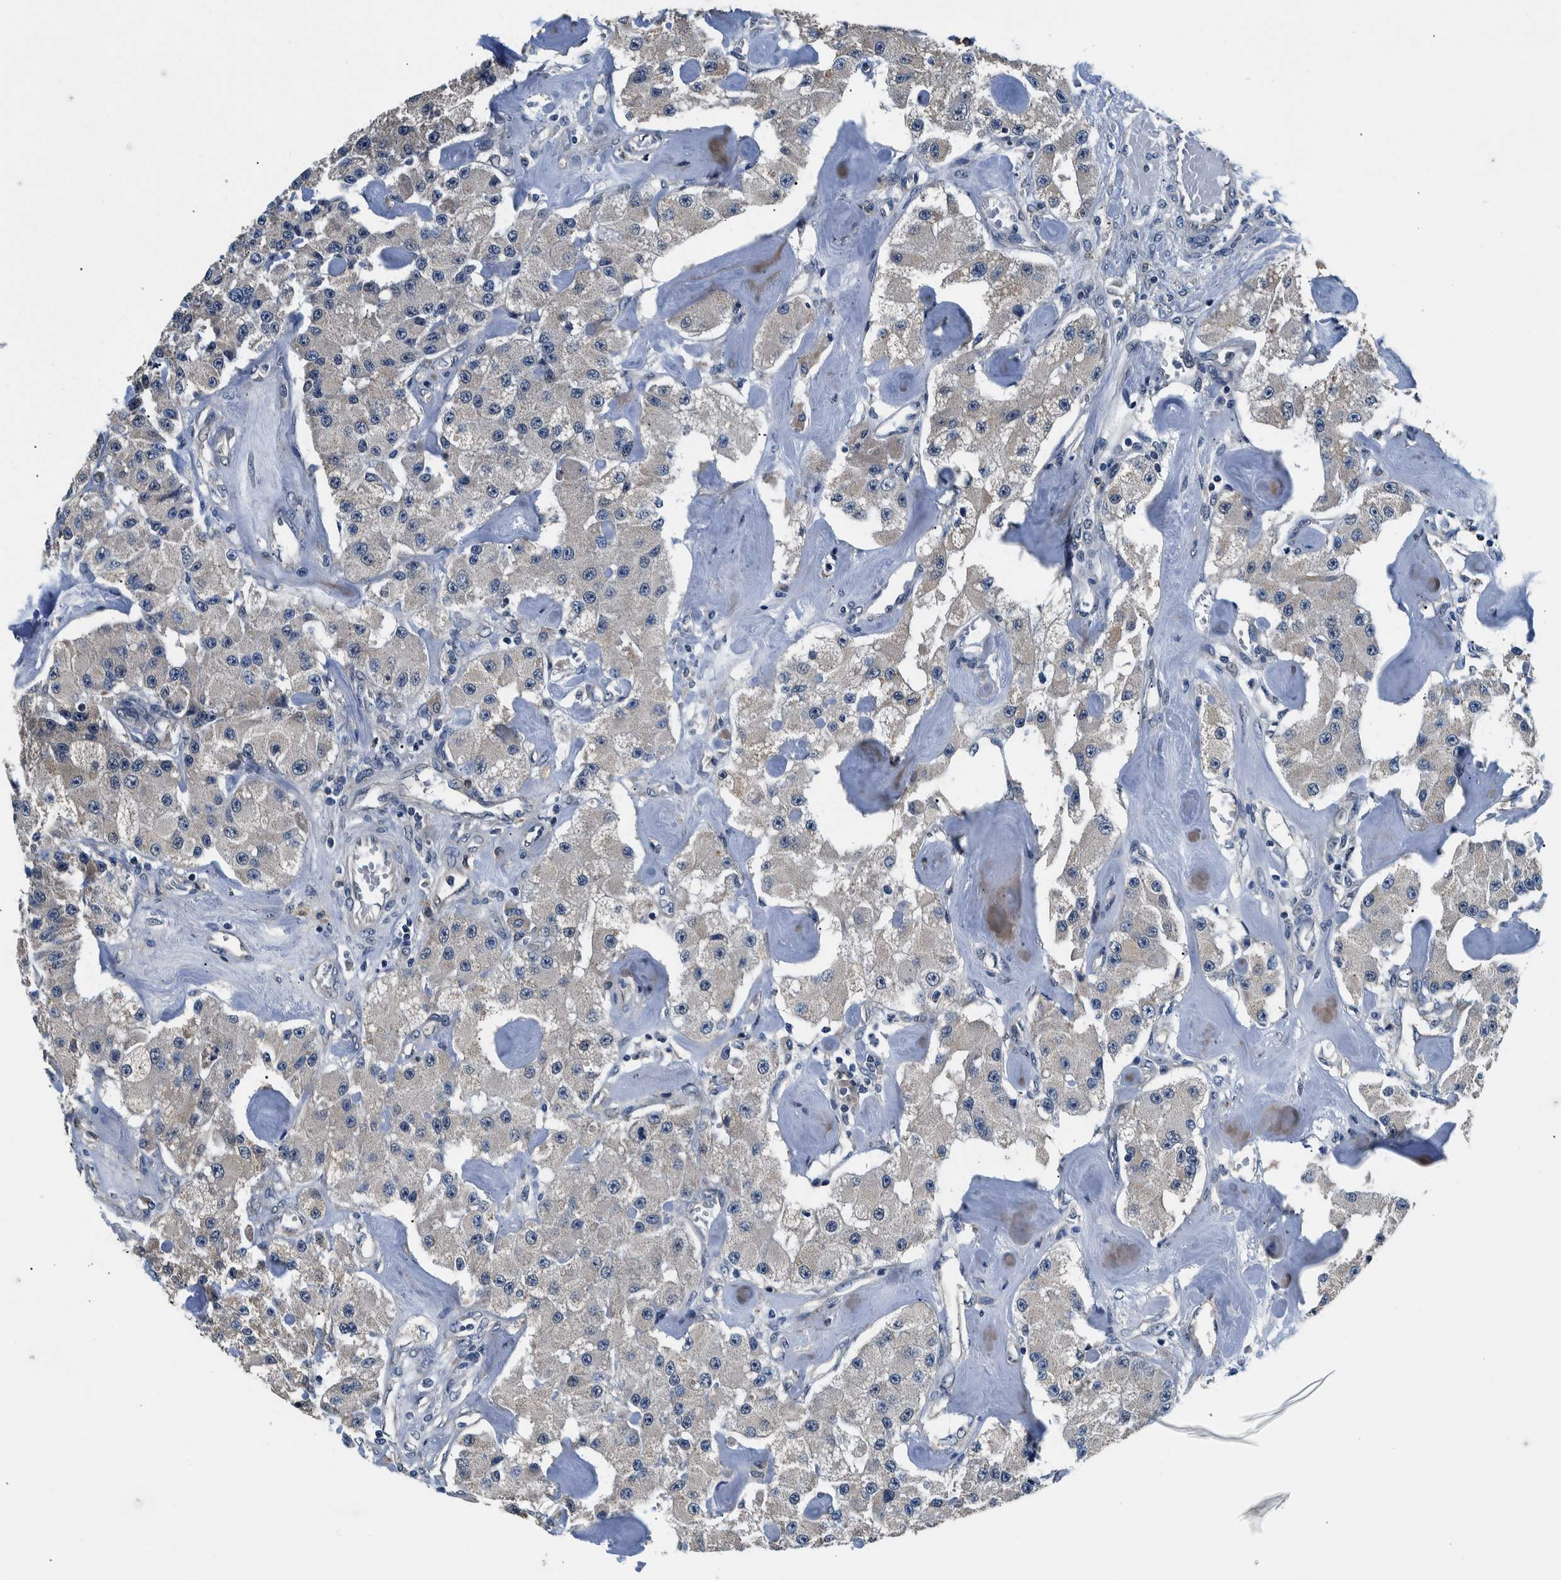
{"staining": {"intensity": "negative", "quantity": "none", "location": "none"}, "tissue": "carcinoid", "cell_type": "Tumor cells", "image_type": "cancer", "snomed": [{"axis": "morphology", "description": "Carcinoid, malignant, NOS"}, {"axis": "topography", "description": "Pancreas"}], "caption": "Tumor cells show no significant protein expression in carcinoid.", "gene": "NIBAN2", "patient": {"sex": "male", "age": 41}}